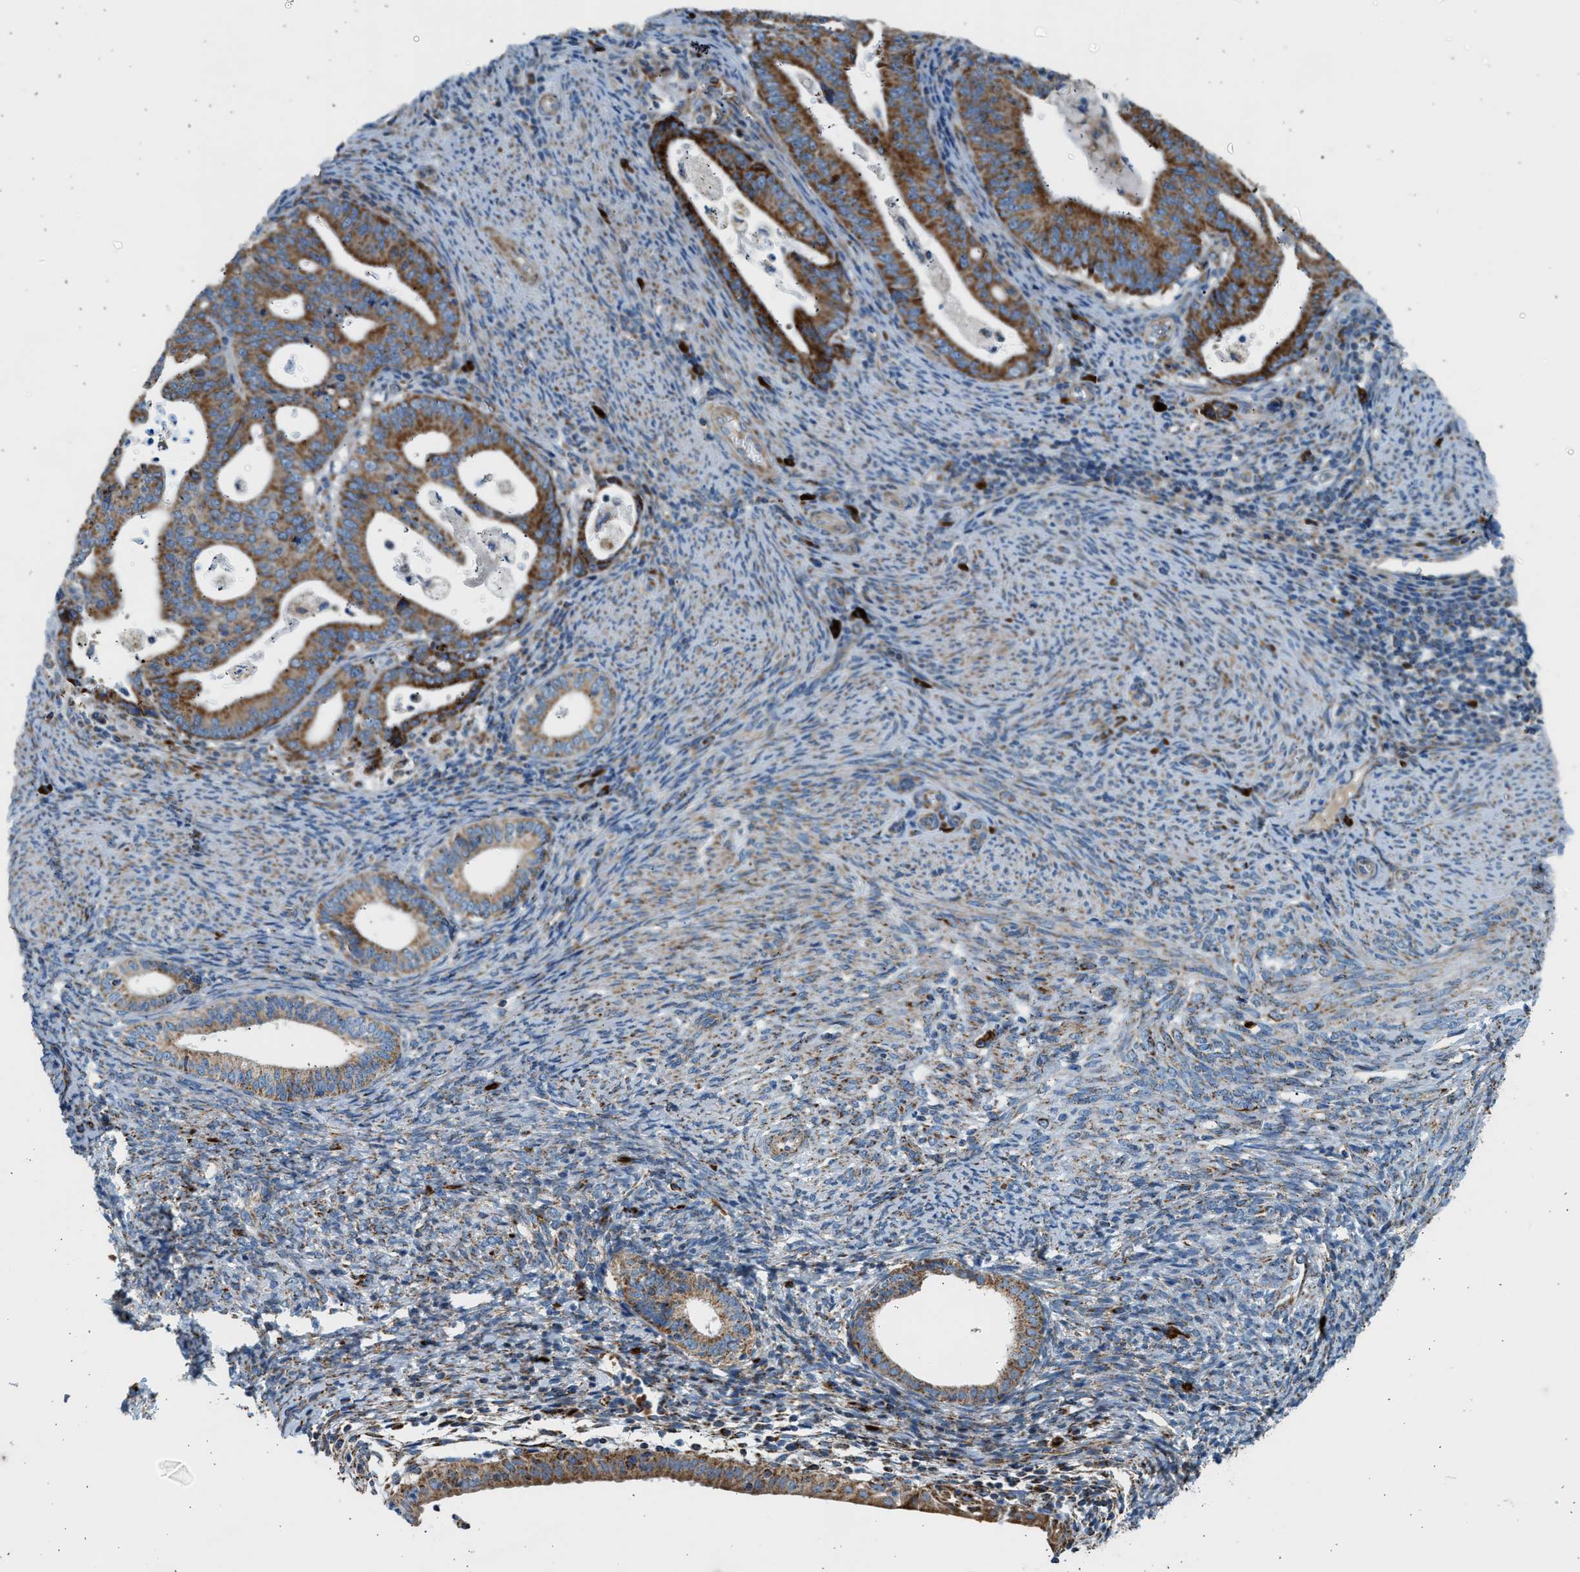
{"staining": {"intensity": "strong", "quantity": ">75%", "location": "cytoplasmic/membranous"}, "tissue": "endometrial cancer", "cell_type": "Tumor cells", "image_type": "cancer", "snomed": [{"axis": "morphology", "description": "Adenocarcinoma, NOS"}, {"axis": "topography", "description": "Uterus"}], "caption": "Immunohistochemical staining of human endometrial adenocarcinoma reveals high levels of strong cytoplasmic/membranous protein positivity in approximately >75% of tumor cells.", "gene": "KCNMB3", "patient": {"sex": "female", "age": 83}}